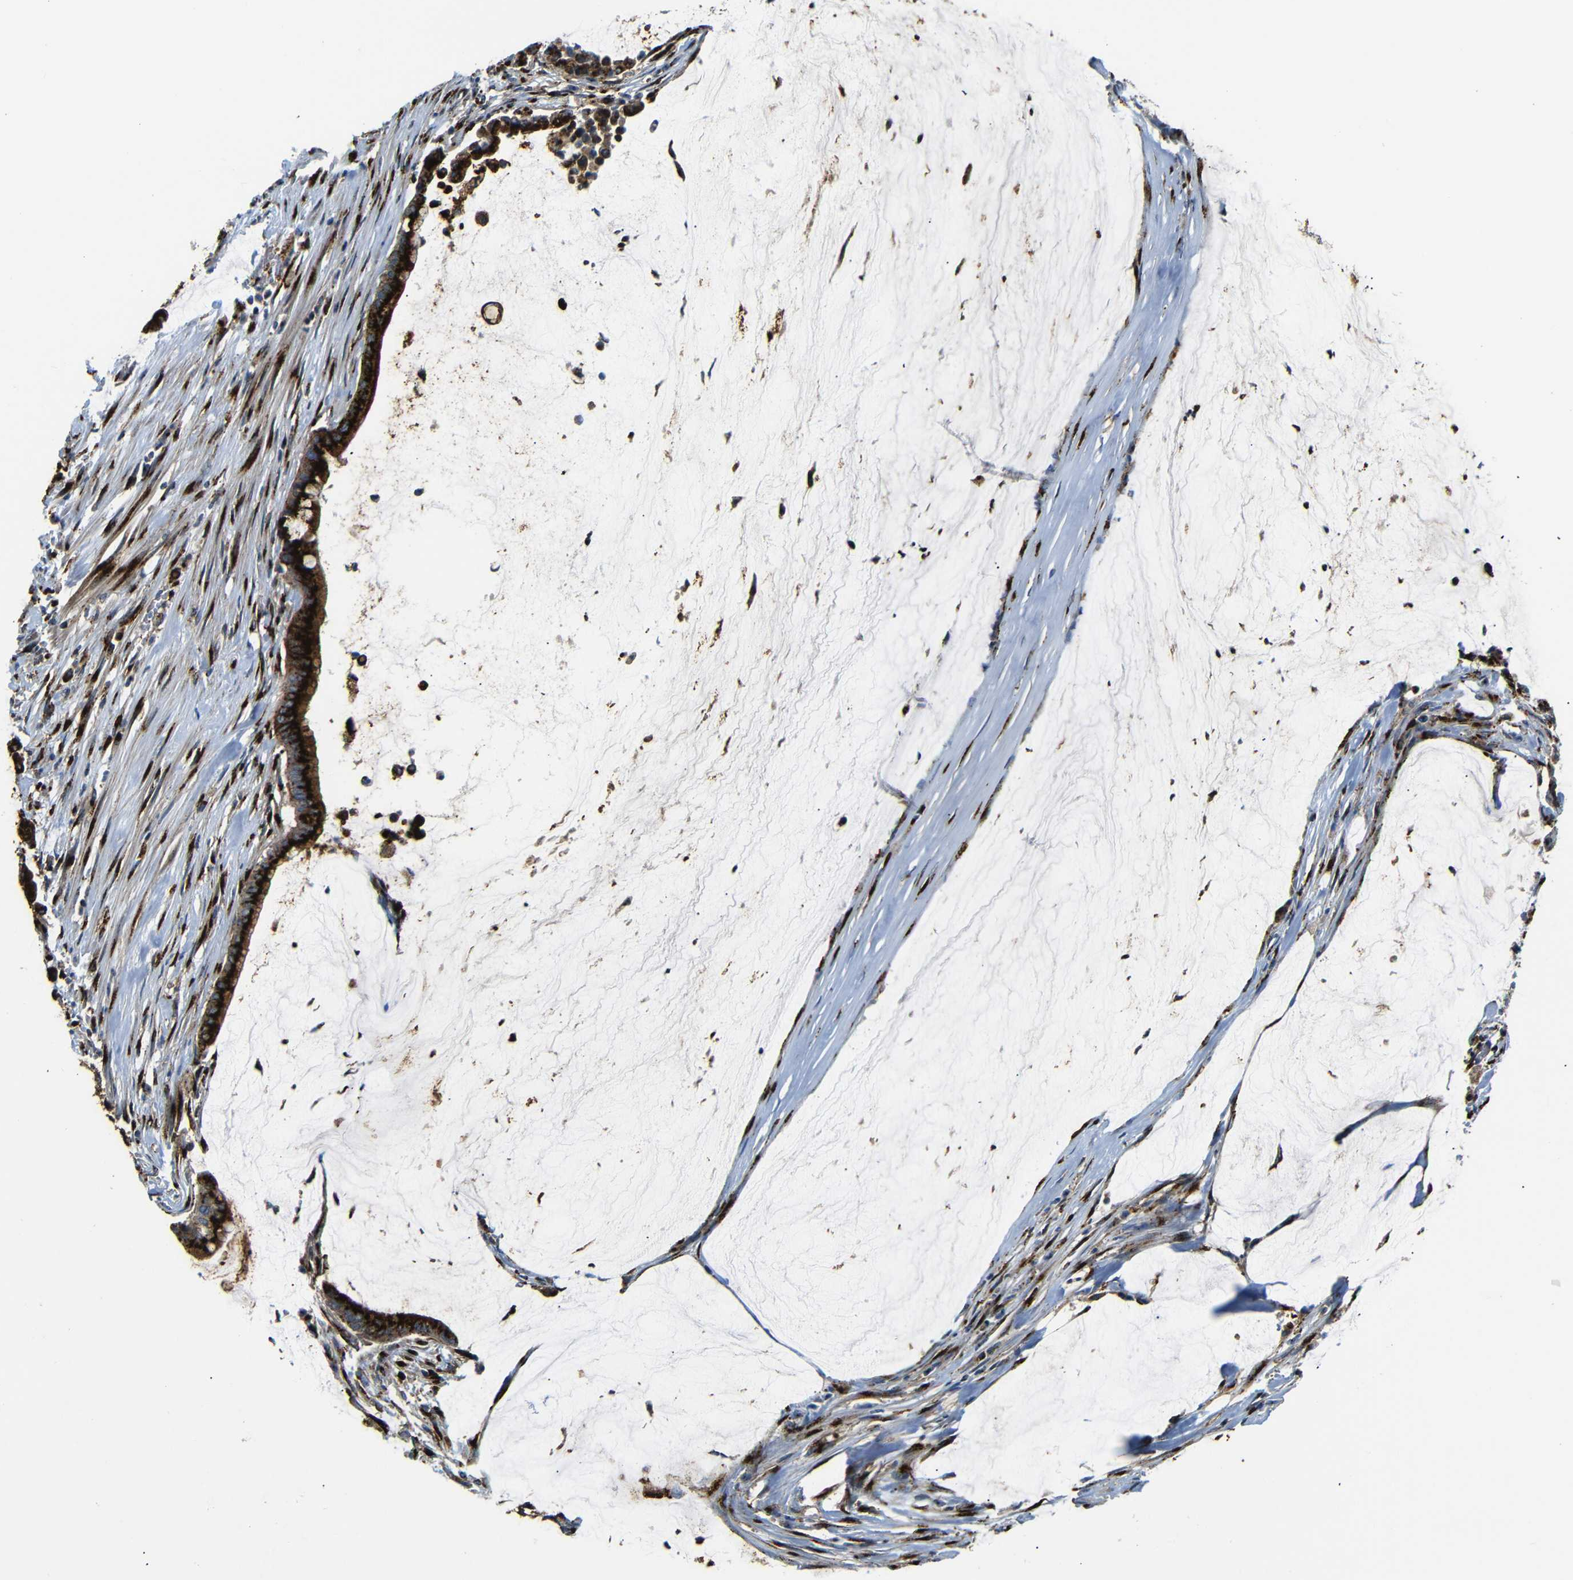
{"staining": {"intensity": "strong", "quantity": ">75%", "location": "cytoplasmic/membranous"}, "tissue": "pancreatic cancer", "cell_type": "Tumor cells", "image_type": "cancer", "snomed": [{"axis": "morphology", "description": "Adenocarcinoma, NOS"}, {"axis": "topography", "description": "Pancreas"}], "caption": "IHC (DAB) staining of human pancreatic cancer (adenocarcinoma) shows strong cytoplasmic/membranous protein positivity in about >75% of tumor cells.", "gene": "TGOLN2", "patient": {"sex": "male", "age": 41}}